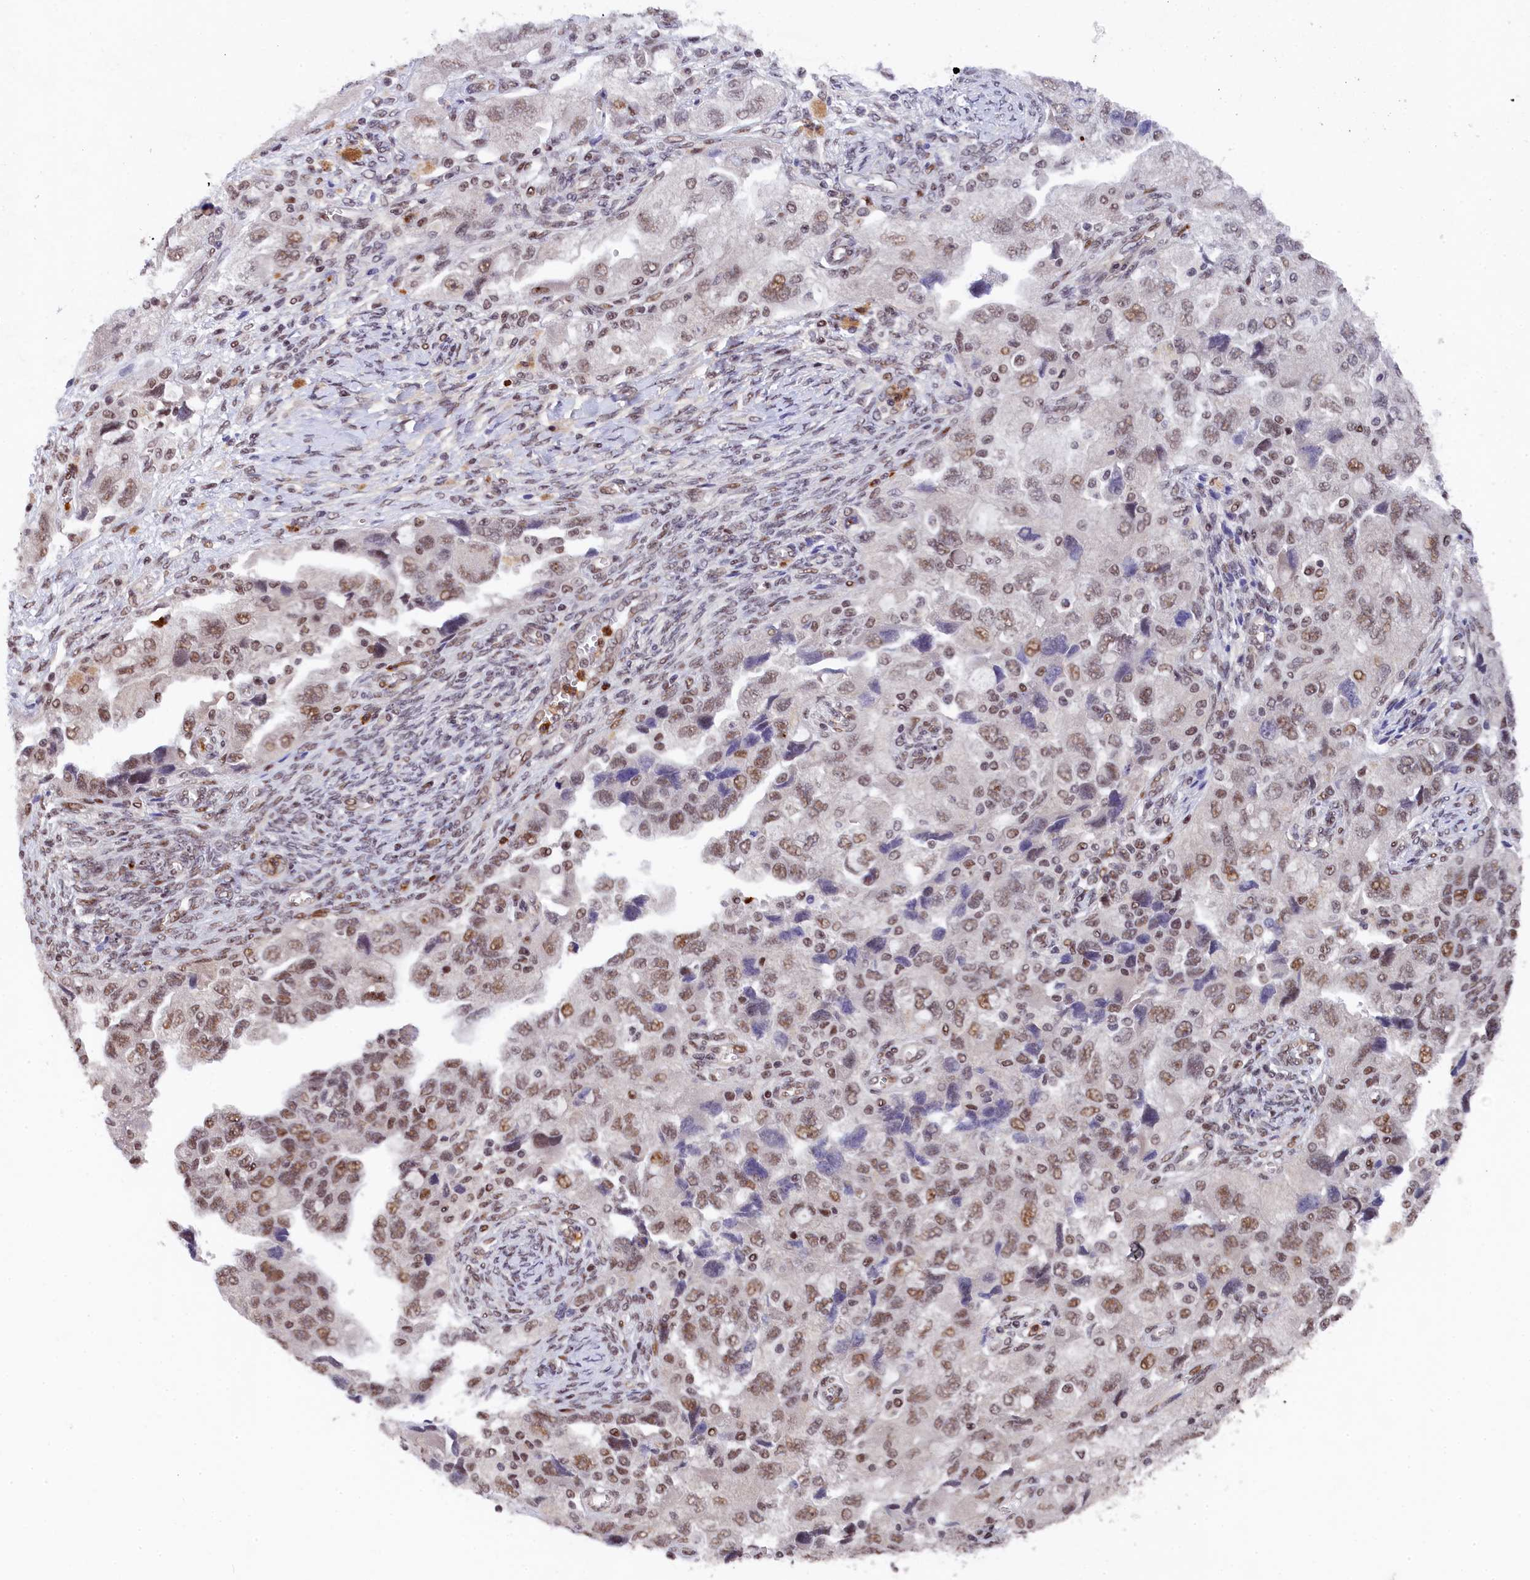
{"staining": {"intensity": "moderate", "quantity": ">75%", "location": "nuclear"}, "tissue": "ovarian cancer", "cell_type": "Tumor cells", "image_type": "cancer", "snomed": [{"axis": "morphology", "description": "Carcinoma, NOS"}, {"axis": "morphology", "description": "Cystadenocarcinoma, serous, NOS"}, {"axis": "topography", "description": "Ovary"}], "caption": "Immunohistochemistry staining of carcinoma (ovarian), which reveals medium levels of moderate nuclear staining in about >75% of tumor cells indicating moderate nuclear protein expression. The staining was performed using DAB (3,3'-diaminobenzidine) (brown) for protein detection and nuclei were counterstained in hematoxylin (blue).", "gene": "ADIG", "patient": {"sex": "female", "age": 69}}